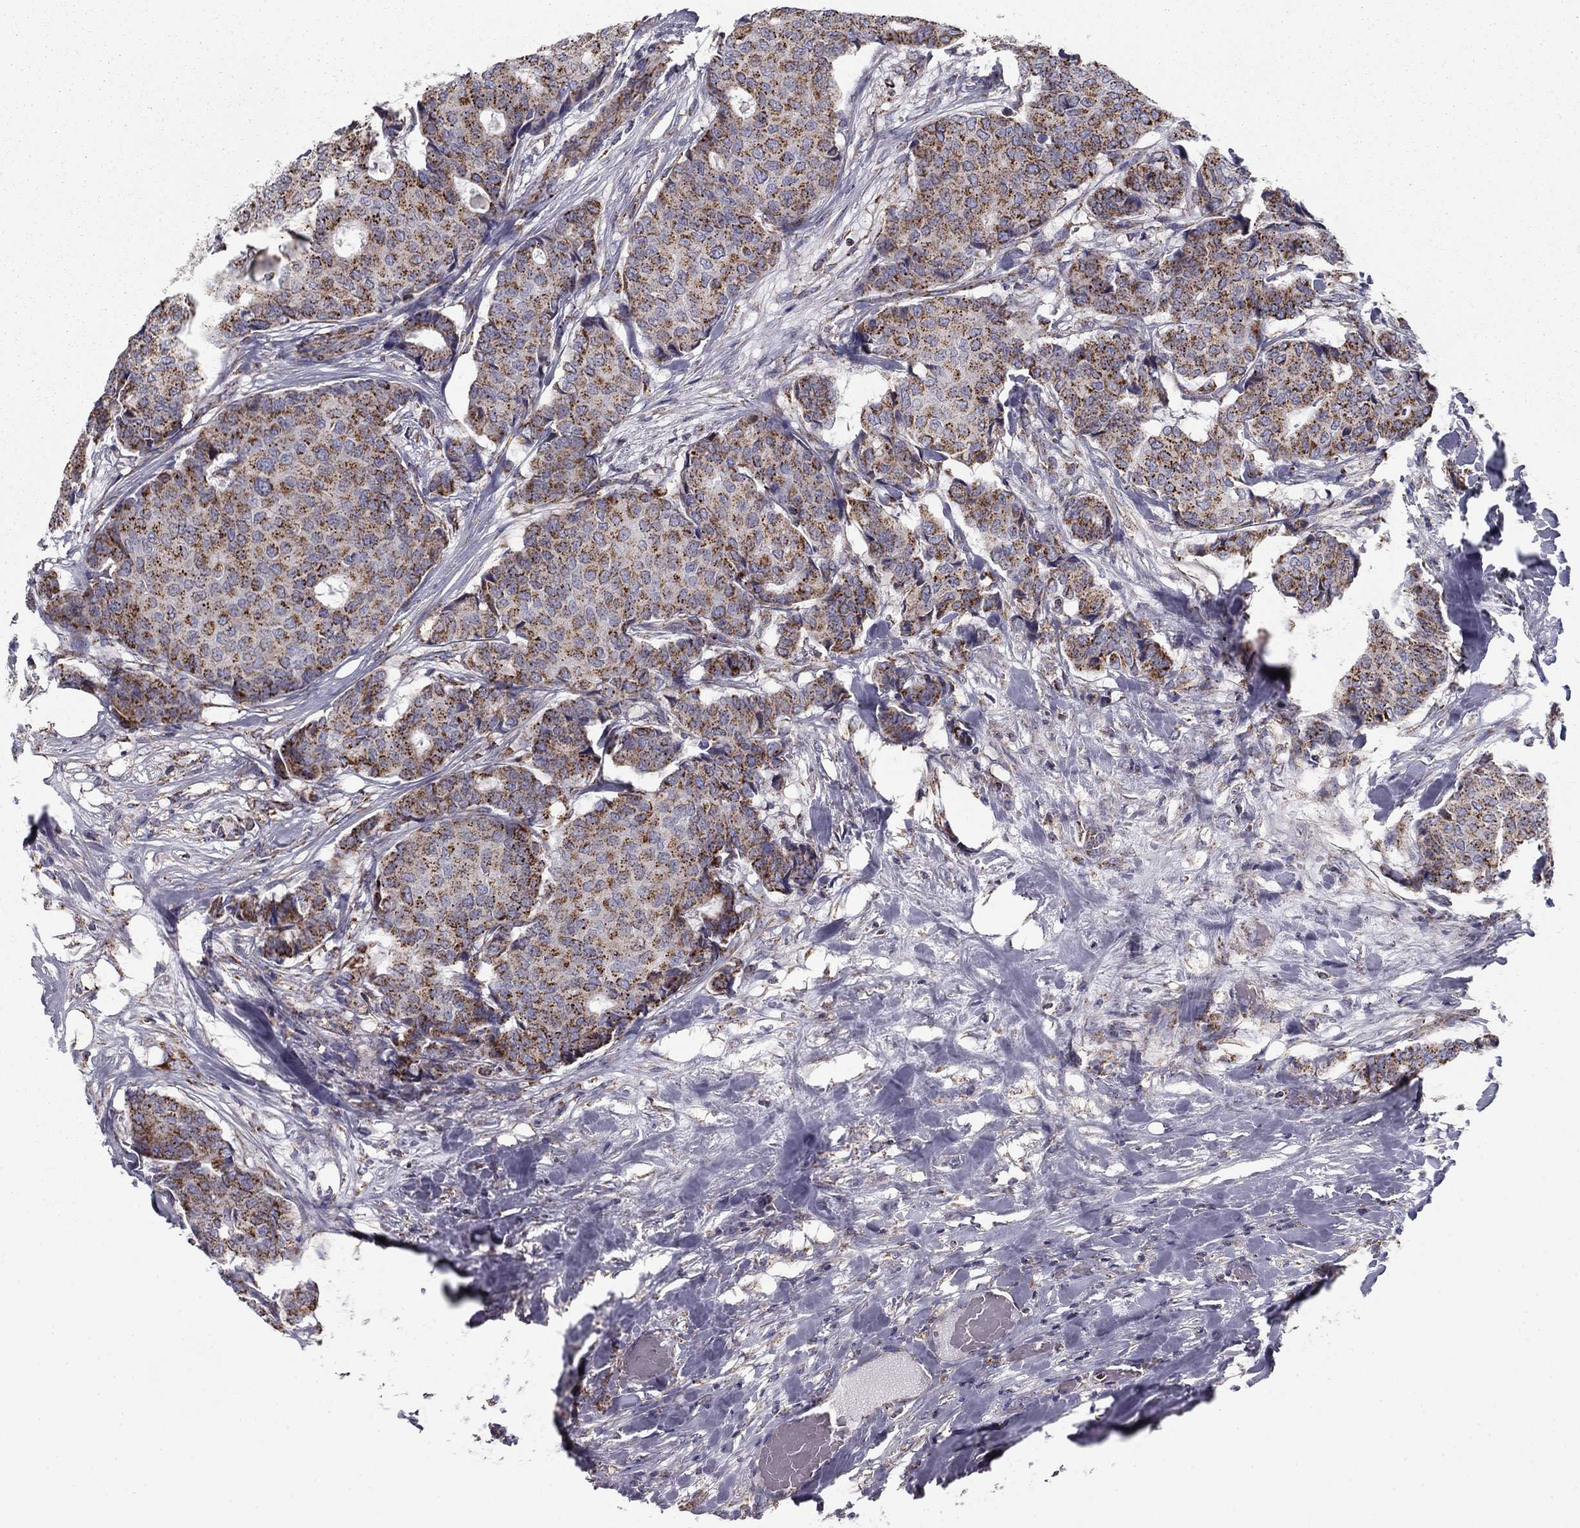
{"staining": {"intensity": "strong", "quantity": ">75%", "location": "cytoplasmic/membranous"}, "tissue": "breast cancer", "cell_type": "Tumor cells", "image_type": "cancer", "snomed": [{"axis": "morphology", "description": "Duct carcinoma"}, {"axis": "topography", "description": "Breast"}], "caption": "About >75% of tumor cells in human breast cancer (infiltrating ductal carcinoma) exhibit strong cytoplasmic/membranous protein positivity as visualized by brown immunohistochemical staining.", "gene": "NDUFV1", "patient": {"sex": "female", "age": 75}}